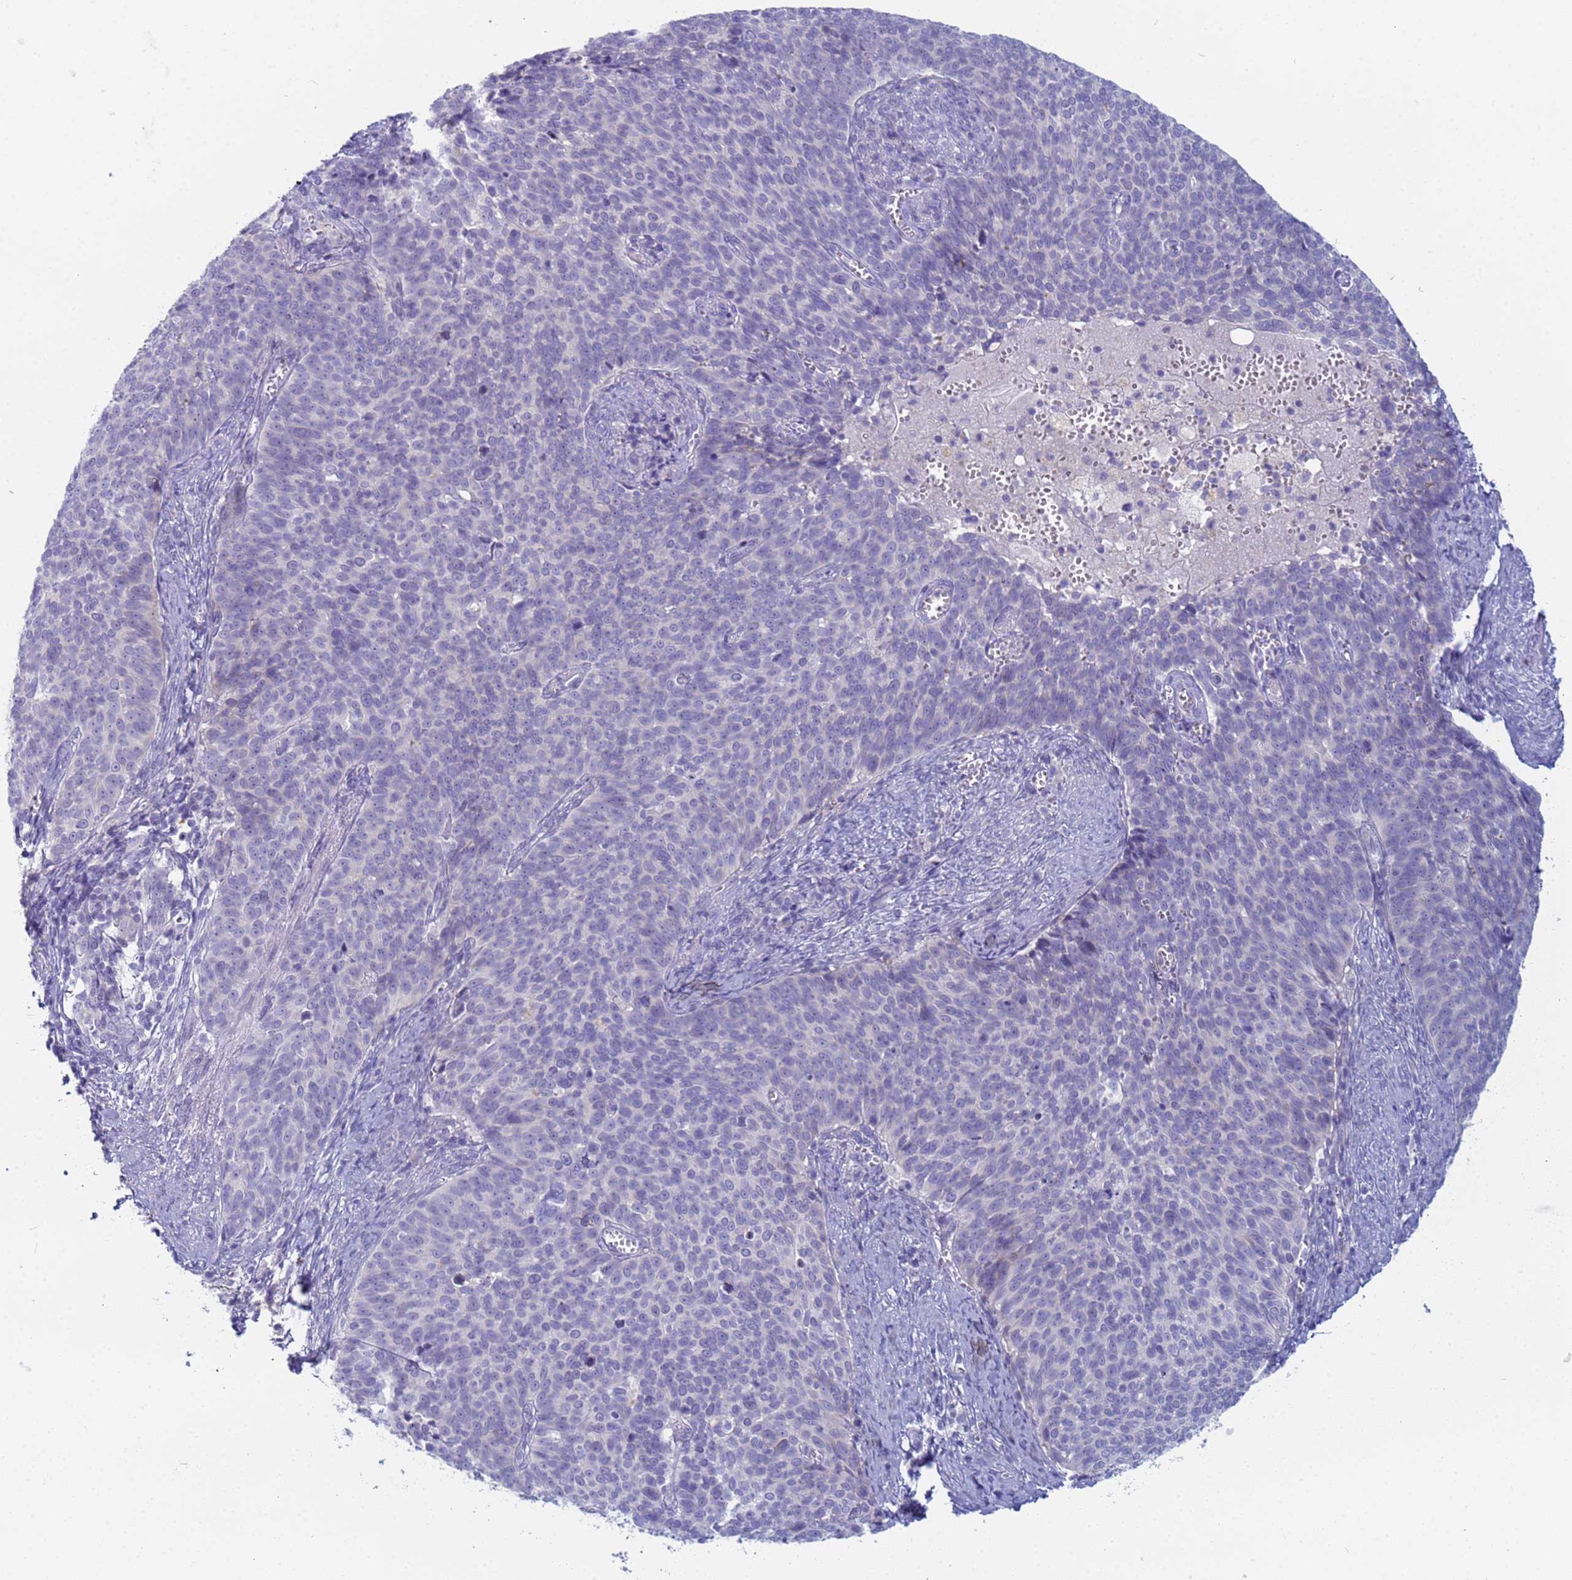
{"staining": {"intensity": "negative", "quantity": "none", "location": "none"}, "tissue": "cervical cancer", "cell_type": "Tumor cells", "image_type": "cancer", "snomed": [{"axis": "morphology", "description": "Normal tissue, NOS"}, {"axis": "morphology", "description": "Squamous cell carcinoma, NOS"}, {"axis": "topography", "description": "Cervix"}], "caption": "Cervical cancer stained for a protein using IHC reveals no positivity tumor cells.", "gene": "CR1", "patient": {"sex": "female", "age": 39}}